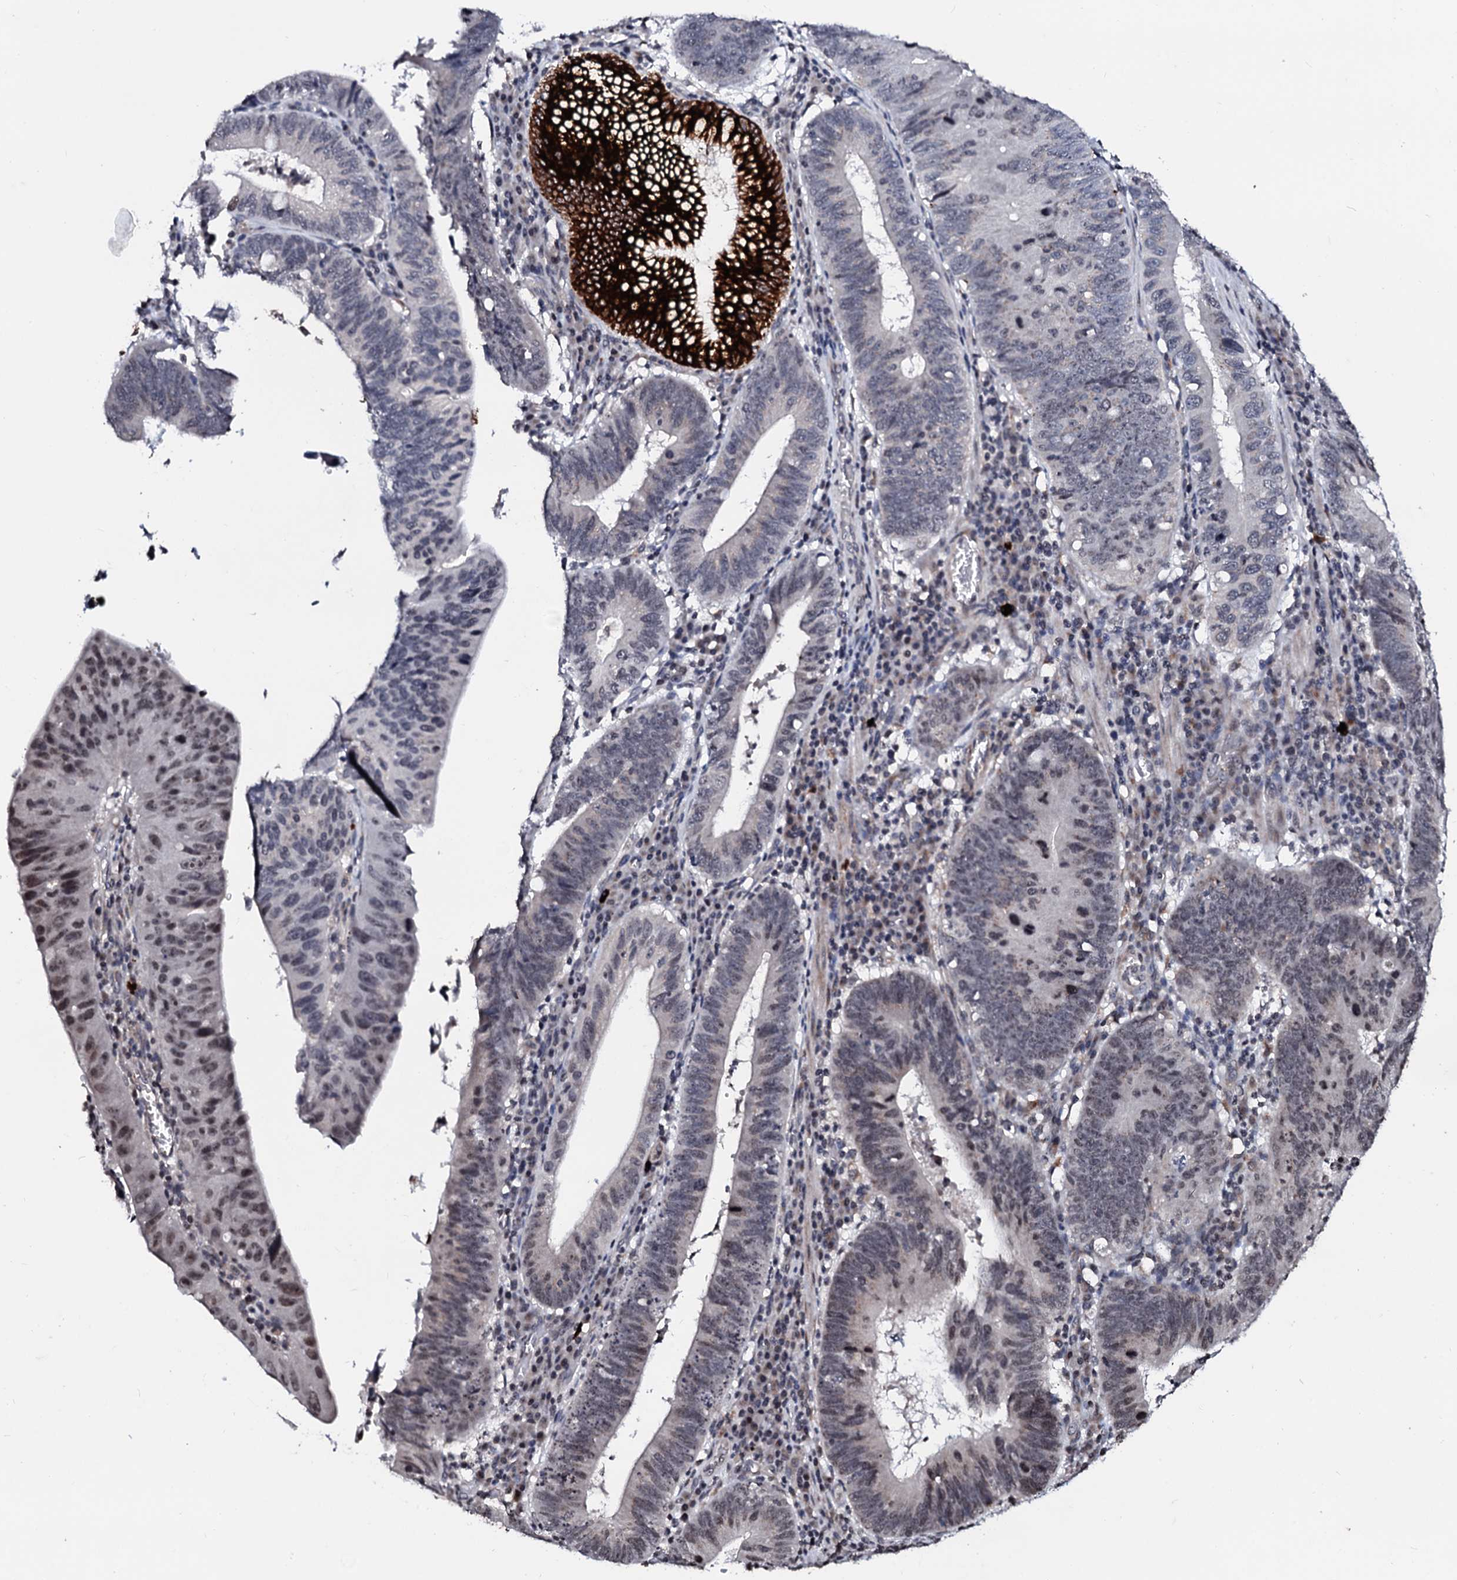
{"staining": {"intensity": "weak", "quantity": "<25%", "location": "nuclear"}, "tissue": "stomach cancer", "cell_type": "Tumor cells", "image_type": "cancer", "snomed": [{"axis": "morphology", "description": "Adenocarcinoma, NOS"}, {"axis": "topography", "description": "Stomach"}], "caption": "Immunohistochemistry of stomach cancer demonstrates no expression in tumor cells.", "gene": "LSM11", "patient": {"sex": "male", "age": 59}}